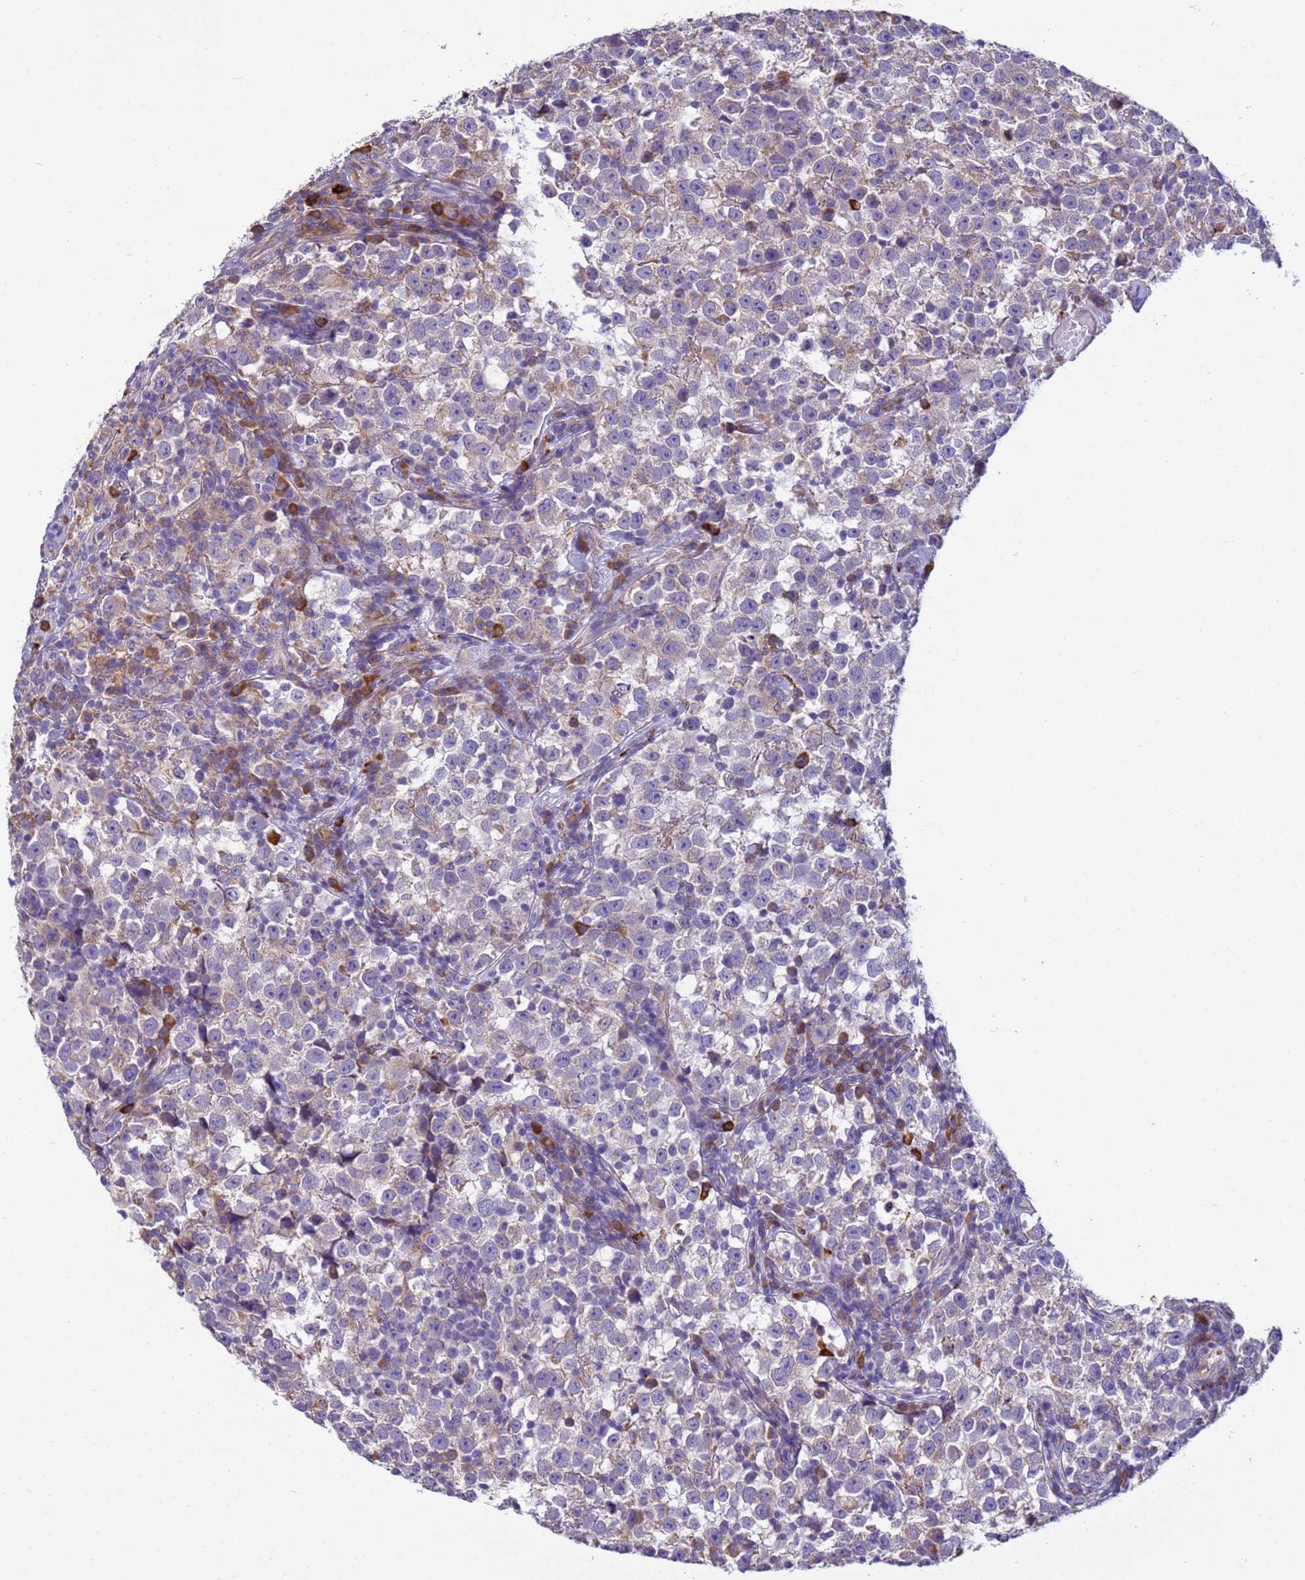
{"staining": {"intensity": "weak", "quantity": "<25%", "location": "cytoplasmic/membranous"}, "tissue": "testis cancer", "cell_type": "Tumor cells", "image_type": "cancer", "snomed": [{"axis": "morphology", "description": "Normal tissue, NOS"}, {"axis": "morphology", "description": "Seminoma, NOS"}, {"axis": "topography", "description": "Testis"}], "caption": "Tumor cells are negative for protein expression in human testis cancer.", "gene": "THAP5", "patient": {"sex": "male", "age": 43}}